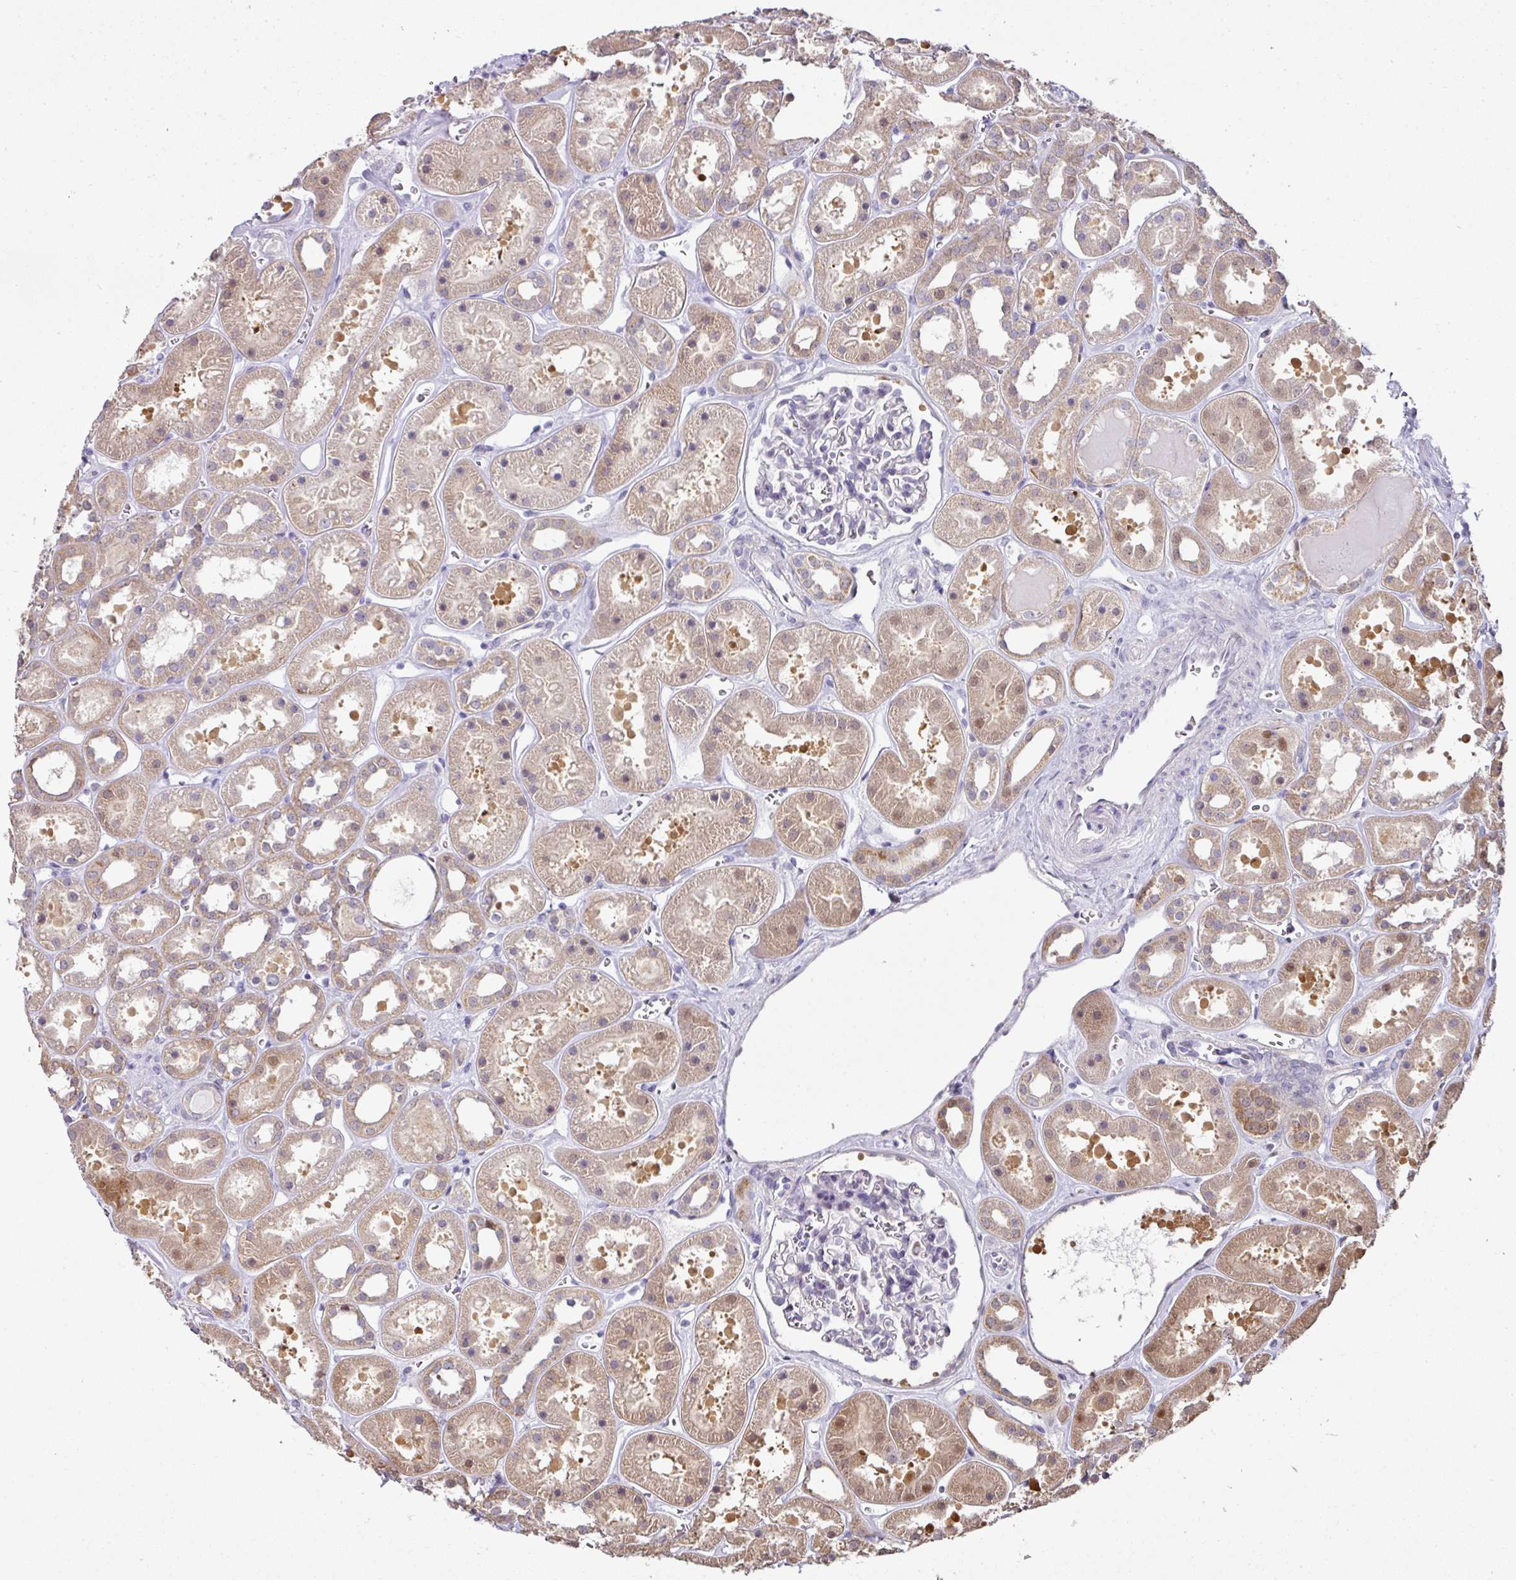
{"staining": {"intensity": "negative", "quantity": "none", "location": "none"}, "tissue": "kidney", "cell_type": "Cells in glomeruli", "image_type": "normal", "snomed": [{"axis": "morphology", "description": "Normal tissue, NOS"}, {"axis": "topography", "description": "Kidney"}], "caption": "A high-resolution histopathology image shows immunohistochemistry (IHC) staining of benign kidney, which reveals no significant staining in cells in glomeruli.", "gene": "ANKRD18A", "patient": {"sex": "female", "age": 41}}